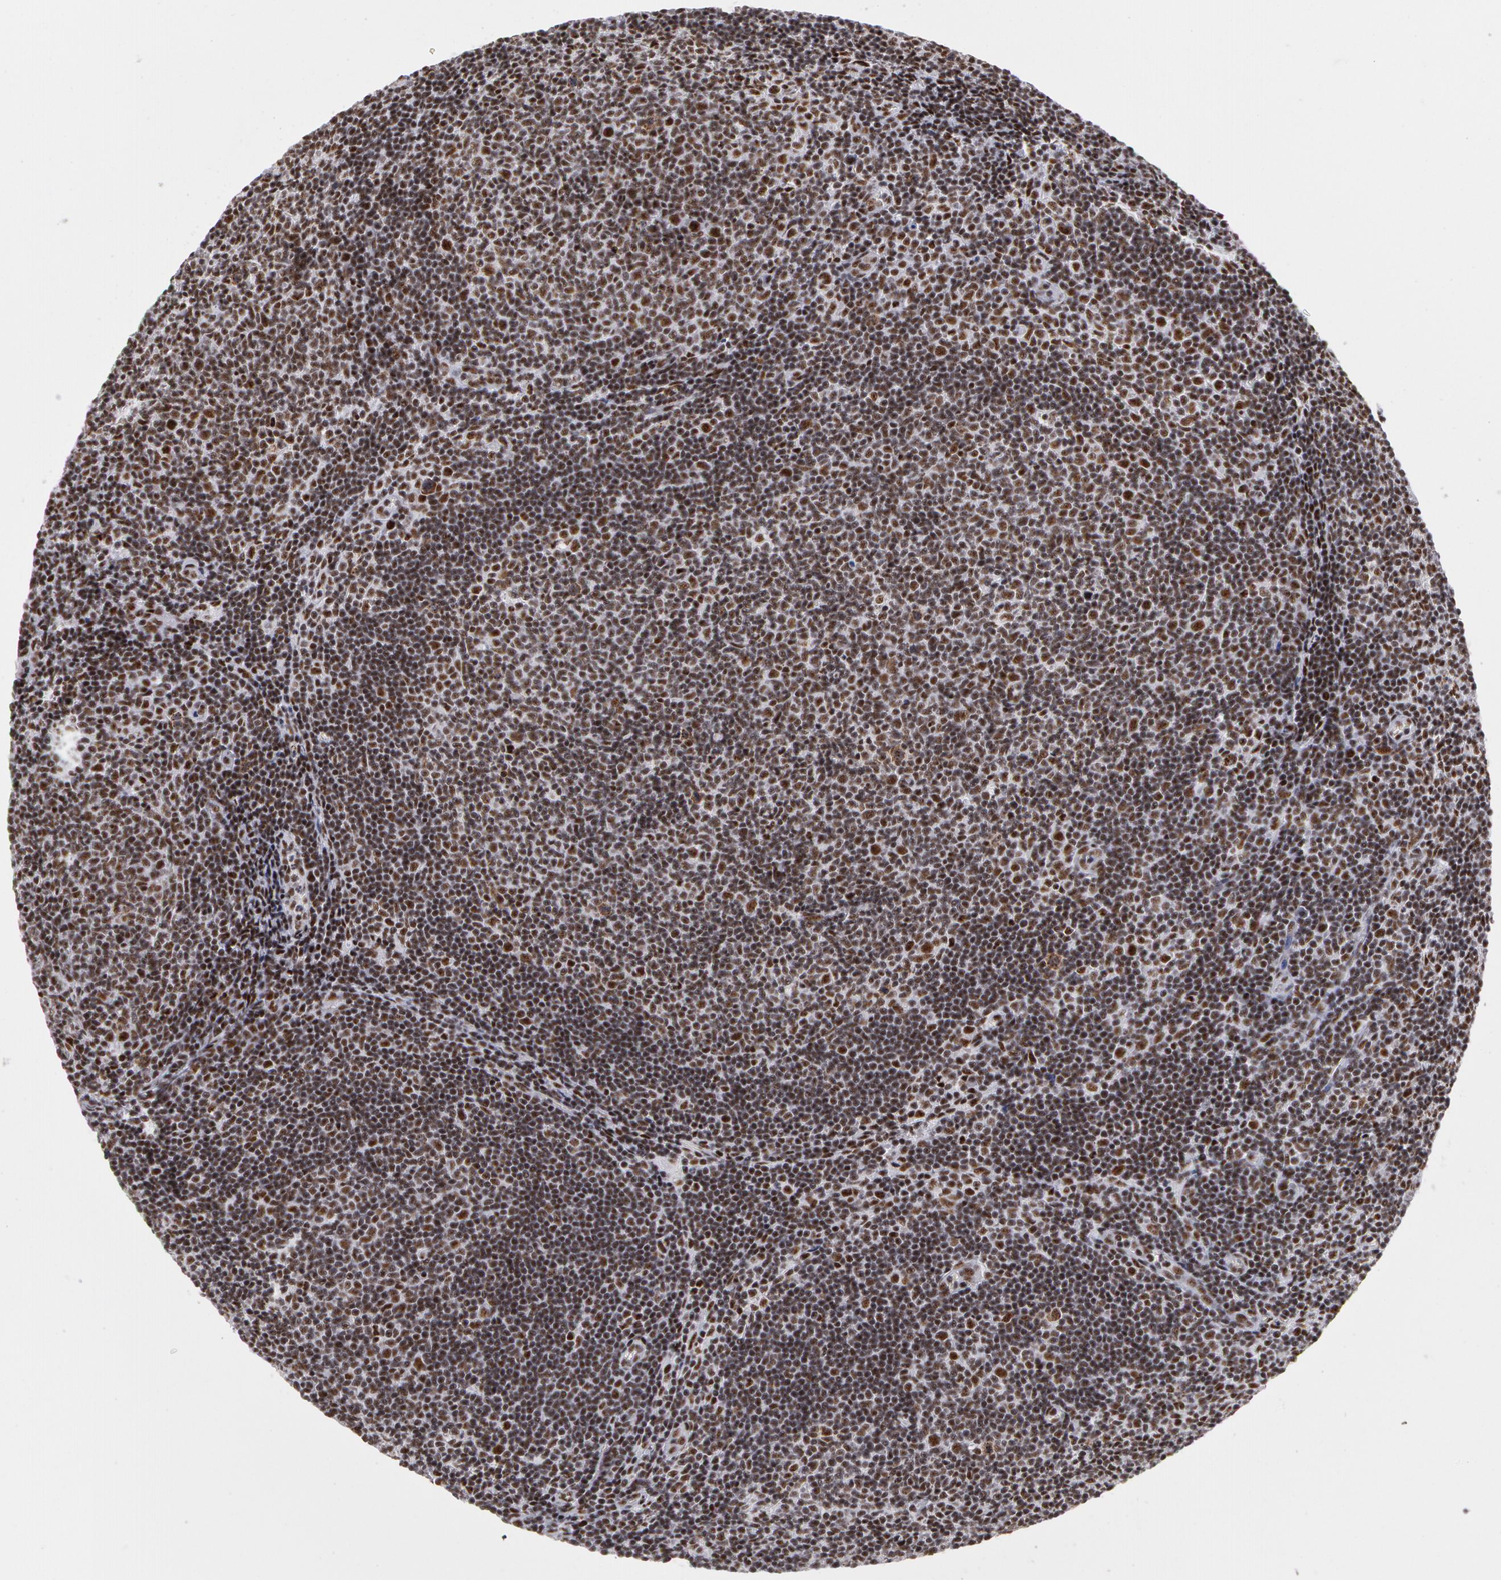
{"staining": {"intensity": "moderate", "quantity": ">75%", "location": "nuclear"}, "tissue": "lymphoma", "cell_type": "Tumor cells", "image_type": "cancer", "snomed": [{"axis": "morphology", "description": "Malignant lymphoma, non-Hodgkin's type, Low grade"}, {"axis": "topography", "description": "Lymph node"}], "caption": "A micrograph of lymphoma stained for a protein shows moderate nuclear brown staining in tumor cells.", "gene": "PNN", "patient": {"sex": "male", "age": 49}}